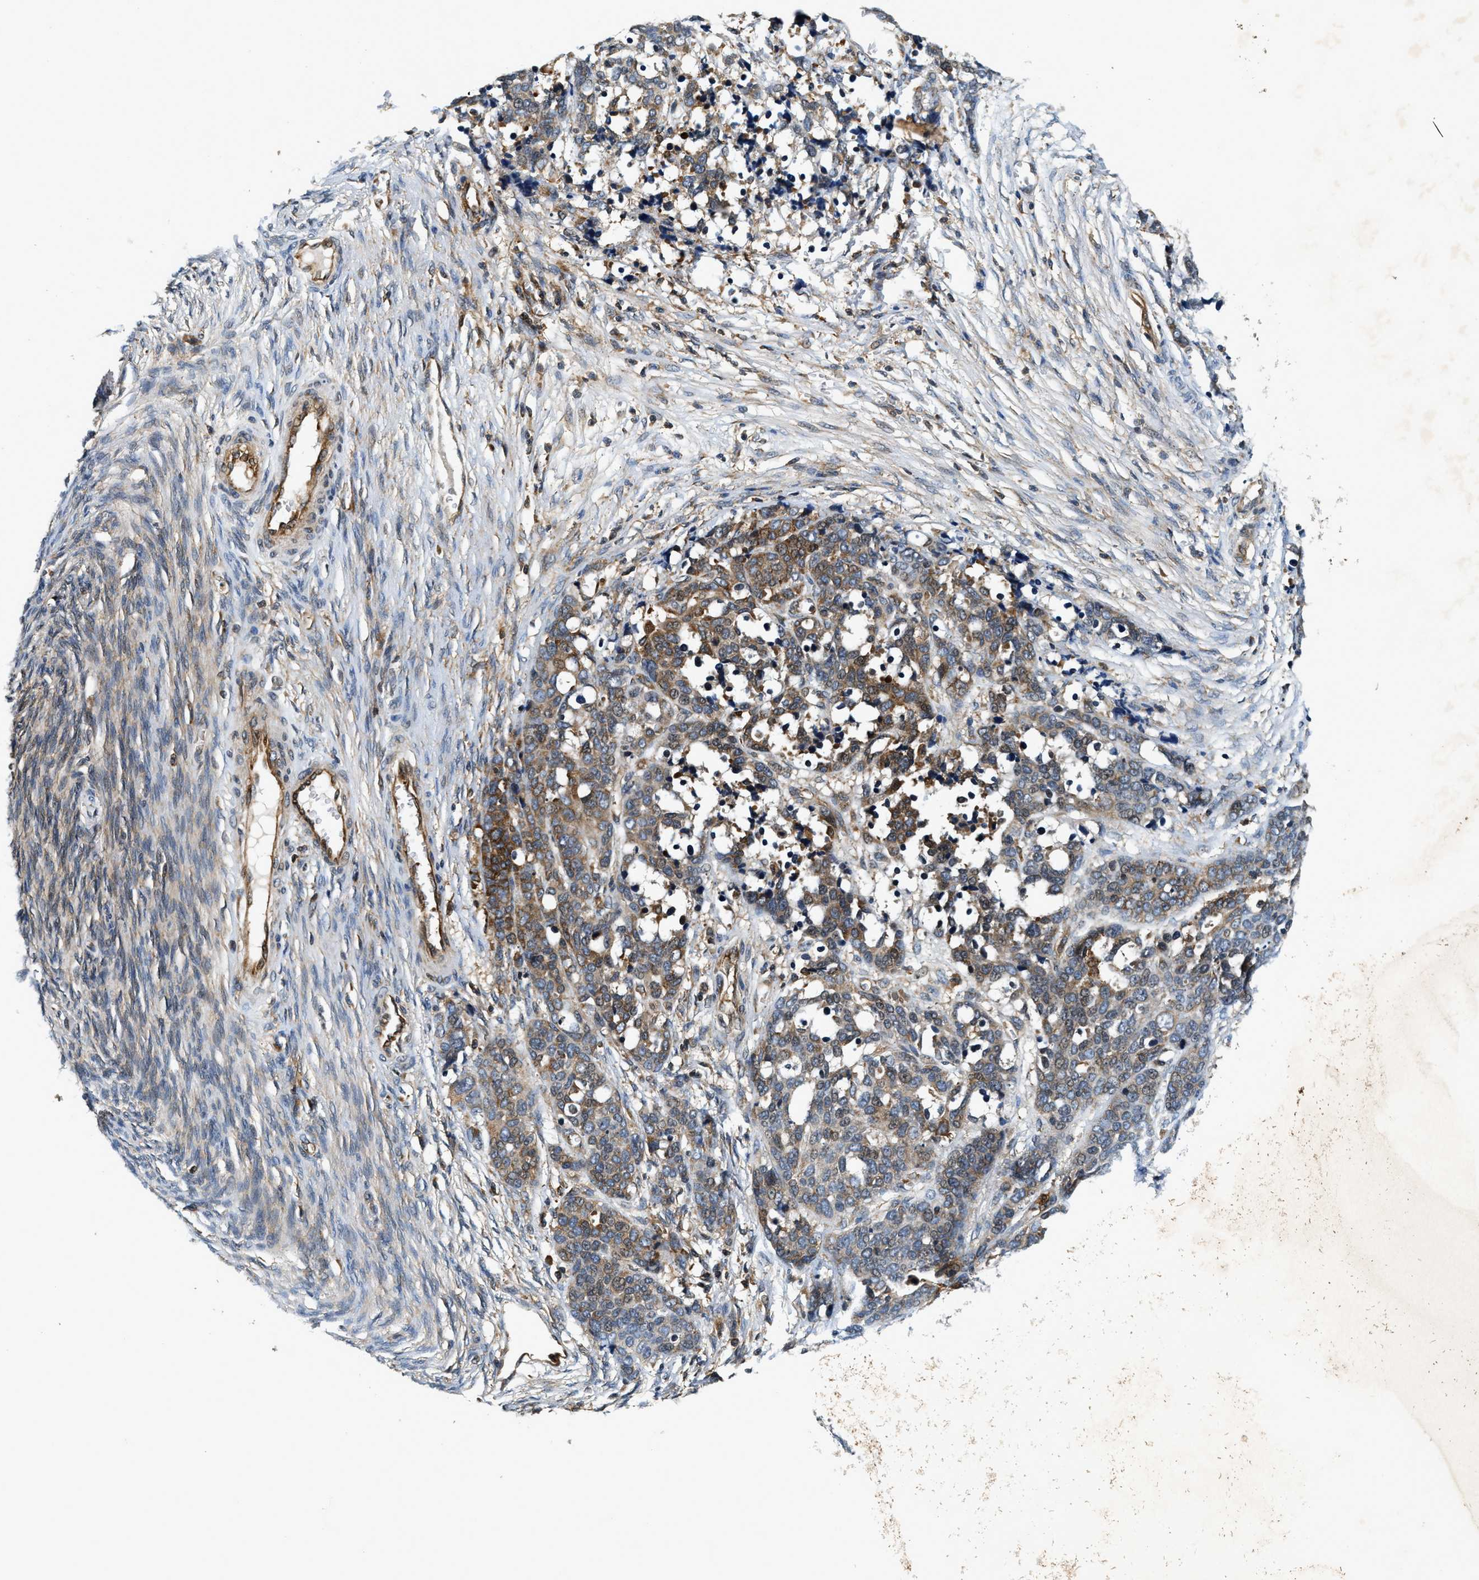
{"staining": {"intensity": "moderate", "quantity": ">75%", "location": "cytoplasmic/membranous"}, "tissue": "ovarian cancer", "cell_type": "Tumor cells", "image_type": "cancer", "snomed": [{"axis": "morphology", "description": "Cystadenocarcinoma, serous, NOS"}, {"axis": "topography", "description": "Ovary"}], "caption": "Moderate cytoplasmic/membranous expression is seen in approximately >75% of tumor cells in serous cystadenocarcinoma (ovarian).", "gene": "SAMD9", "patient": {"sex": "female", "age": 44}}